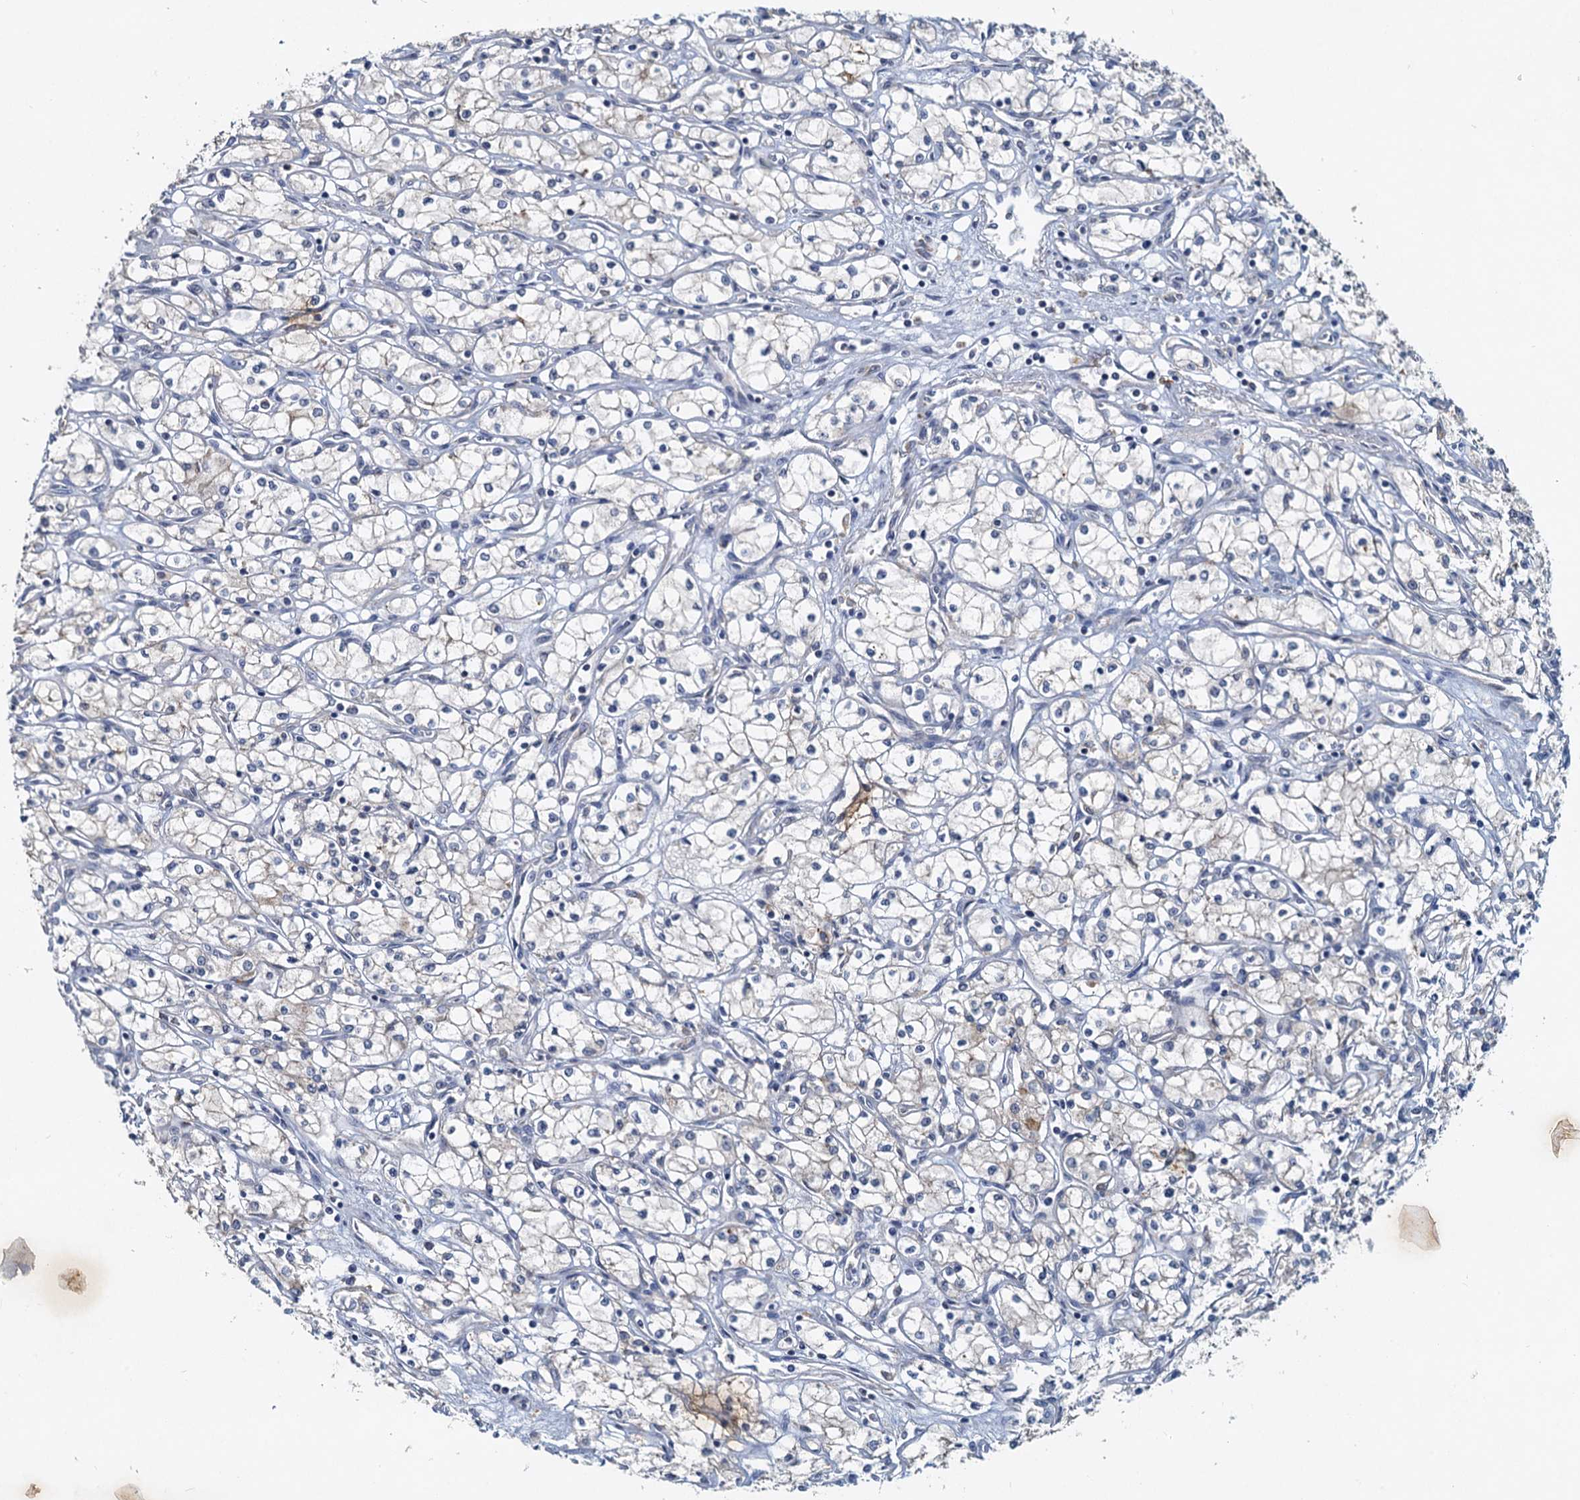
{"staining": {"intensity": "negative", "quantity": "none", "location": "none"}, "tissue": "renal cancer", "cell_type": "Tumor cells", "image_type": "cancer", "snomed": [{"axis": "morphology", "description": "Adenocarcinoma, NOS"}, {"axis": "topography", "description": "Kidney"}], "caption": "The immunohistochemistry photomicrograph has no significant staining in tumor cells of adenocarcinoma (renal) tissue.", "gene": "TOLLIP", "patient": {"sex": "male", "age": 59}}